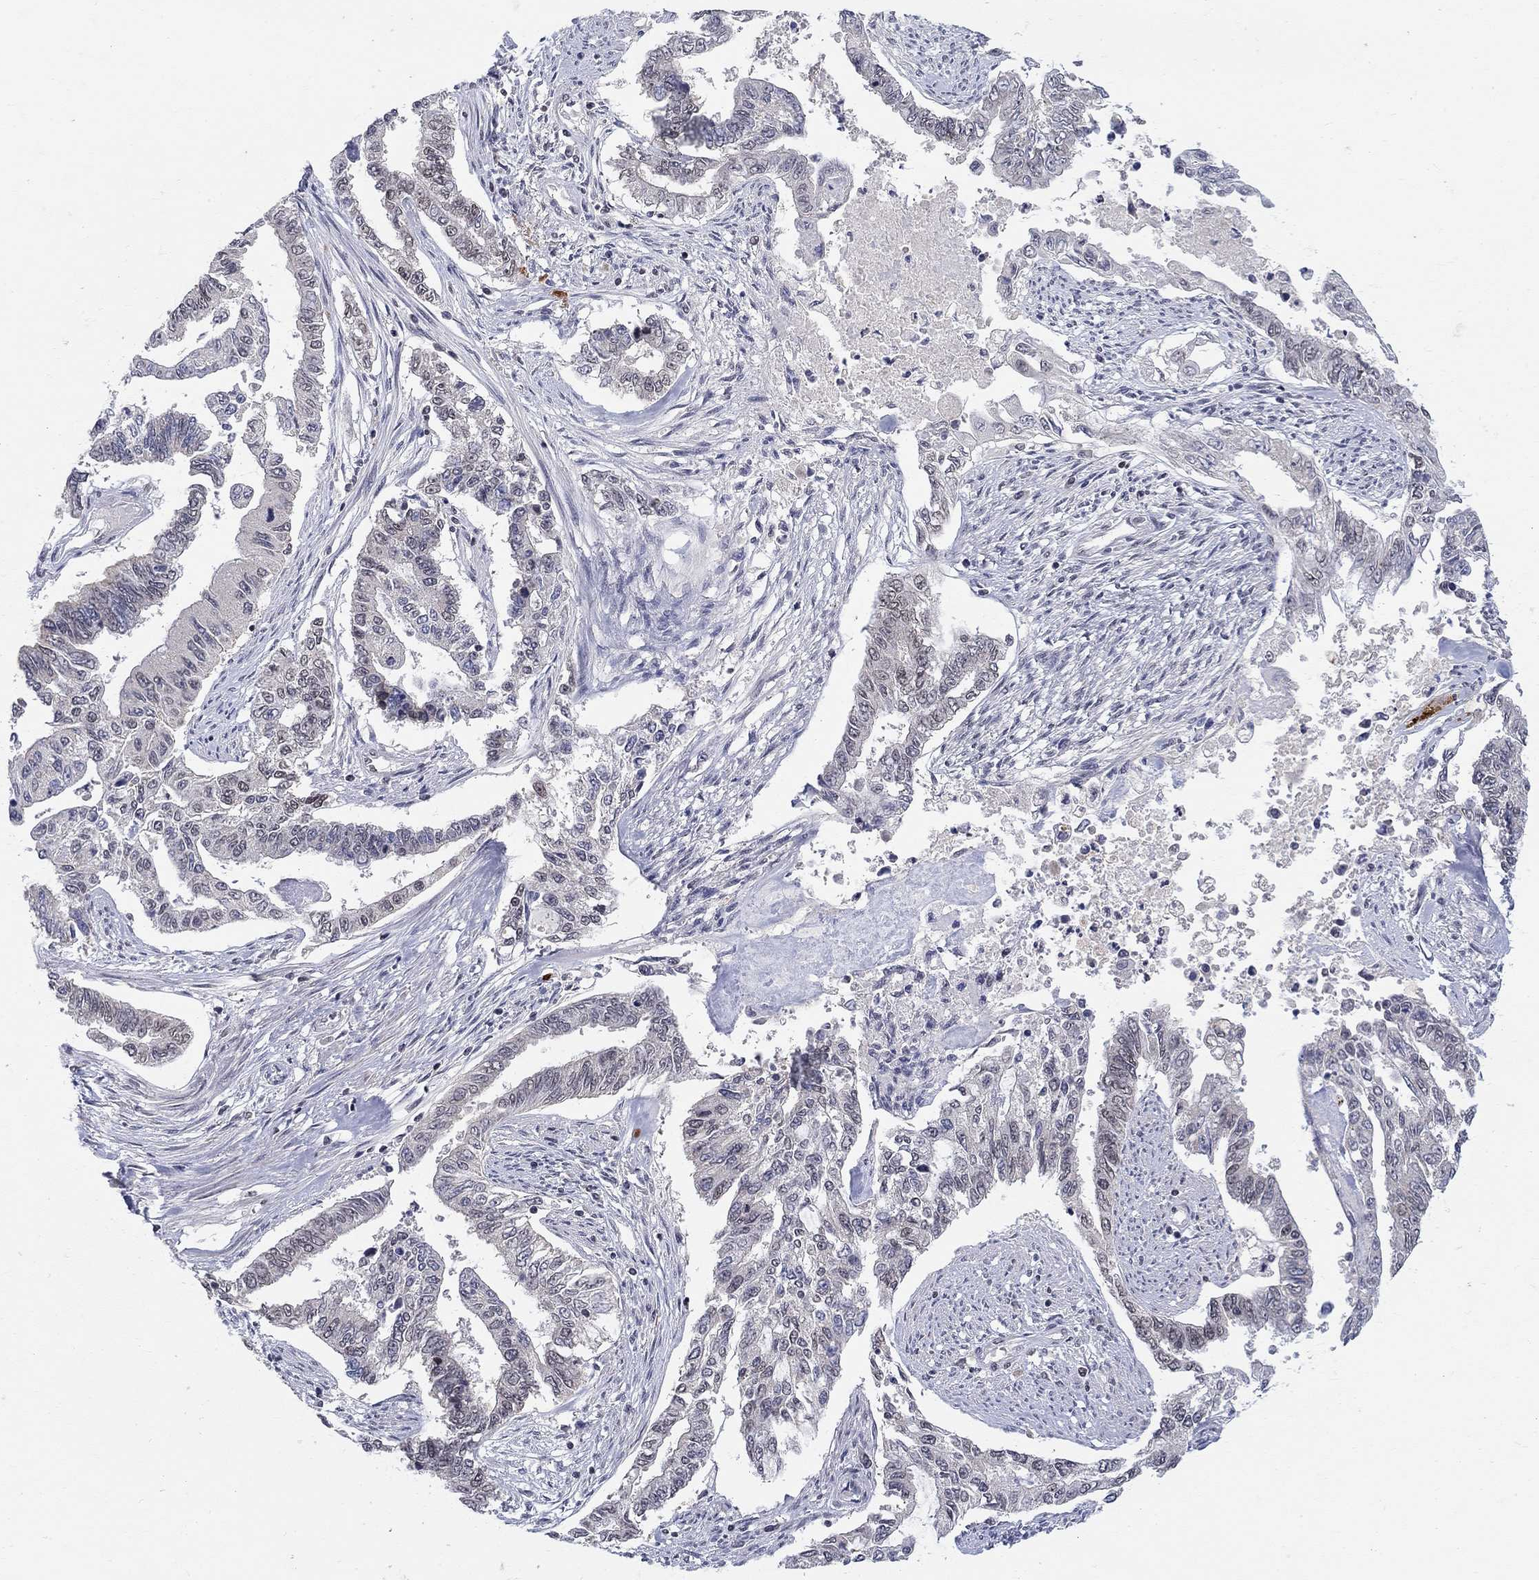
{"staining": {"intensity": "negative", "quantity": "none", "location": "none"}, "tissue": "endometrial cancer", "cell_type": "Tumor cells", "image_type": "cancer", "snomed": [{"axis": "morphology", "description": "Adenocarcinoma, NOS"}, {"axis": "topography", "description": "Uterus"}], "caption": "The photomicrograph exhibits no significant staining in tumor cells of endometrial cancer (adenocarcinoma). (Stains: DAB immunohistochemistry with hematoxylin counter stain, Microscopy: brightfield microscopy at high magnification).", "gene": "KLF12", "patient": {"sex": "female", "age": 59}}